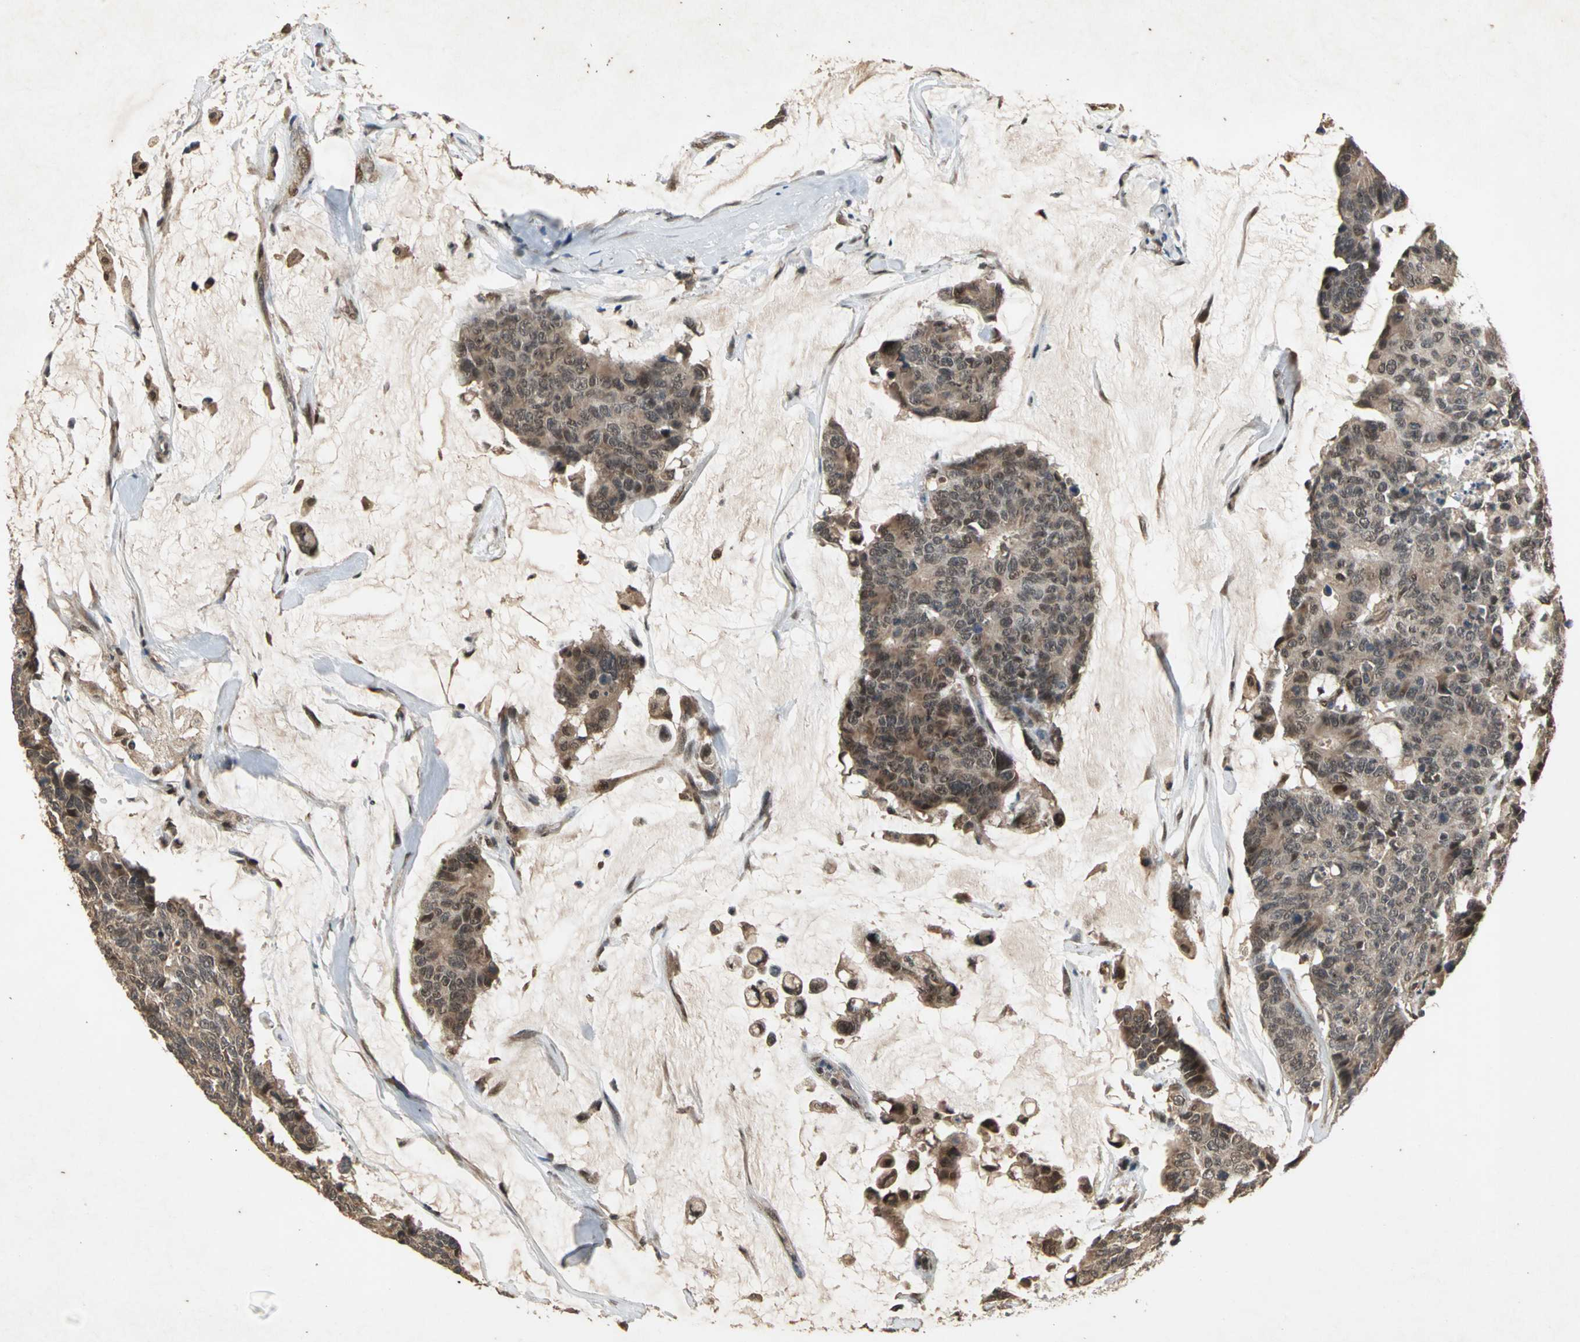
{"staining": {"intensity": "moderate", "quantity": "25%-75%", "location": "cytoplasmic/membranous,nuclear"}, "tissue": "colorectal cancer", "cell_type": "Tumor cells", "image_type": "cancer", "snomed": [{"axis": "morphology", "description": "Adenocarcinoma, NOS"}, {"axis": "topography", "description": "Colon"}], "caption": "The micrograph reveals staining of colorectal cancer (adenocarcinoma), revealing moderate cytoplasmic/membranous and nuclear protein positivity (brown color) within tumor cells.", "gene": "NOTCH3", "patient": {"sex": "female", "age": 86}}